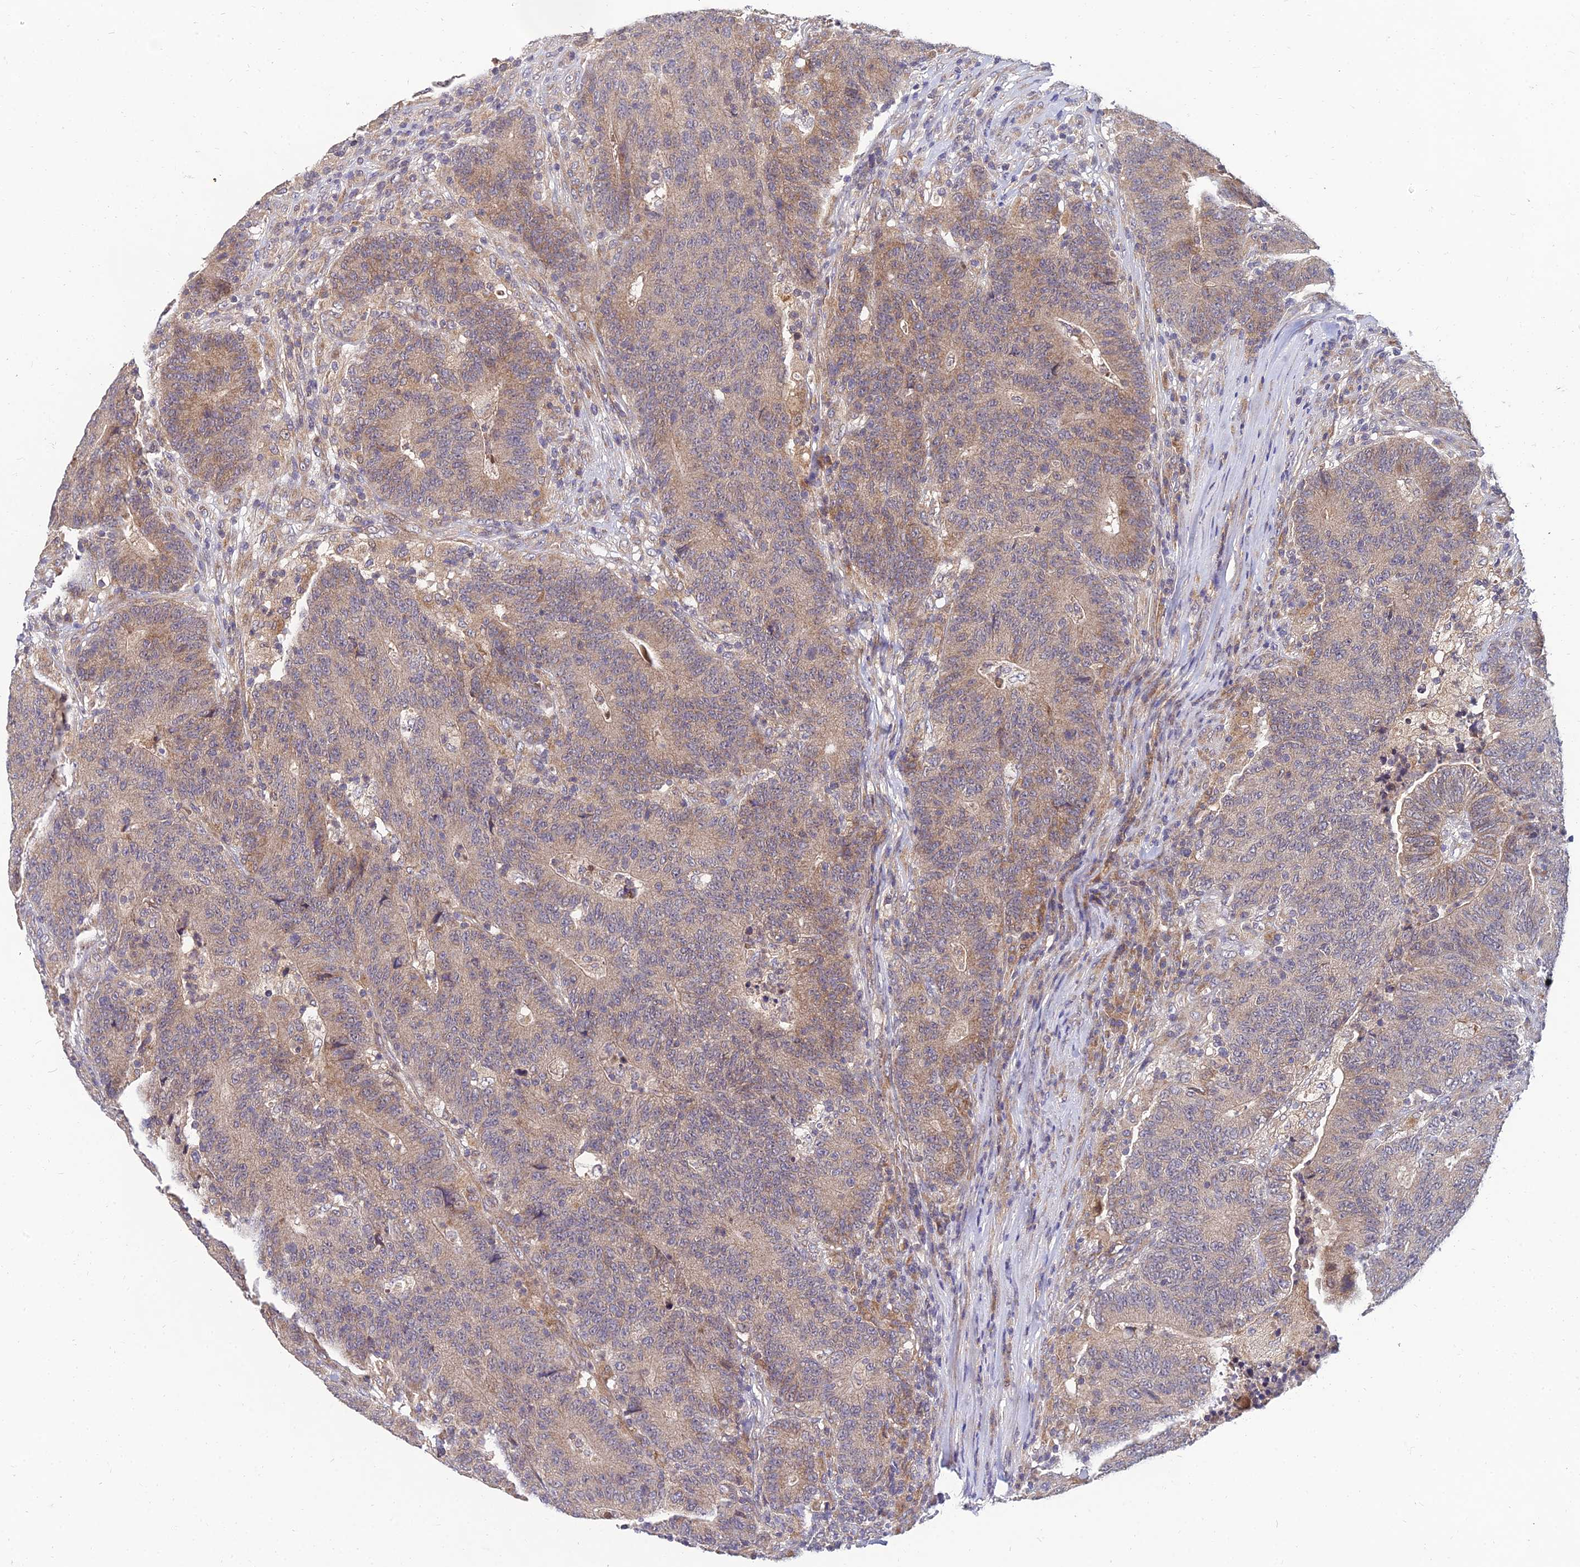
{"staining": {"intensity": "moderate", "quantity": "<25%", "location": "cytoplasmic/membranous"}, "tissue": "colorectal cancer", "cell_type": "Tumor cells", "image_type": "cancer", "snomed": [{"axis": "morphology", "description": "Adenocarcinoma, NOS"}, {"axis": "topography", "description": "Colon"}], "caption": "Moderate cytoplasmic/membranous protein expression is present in approximately <25% of tumor cells in colorectal adenocarcinoma.", "gene": "NPY", "patient": {"sex": "female", "age": 75}}